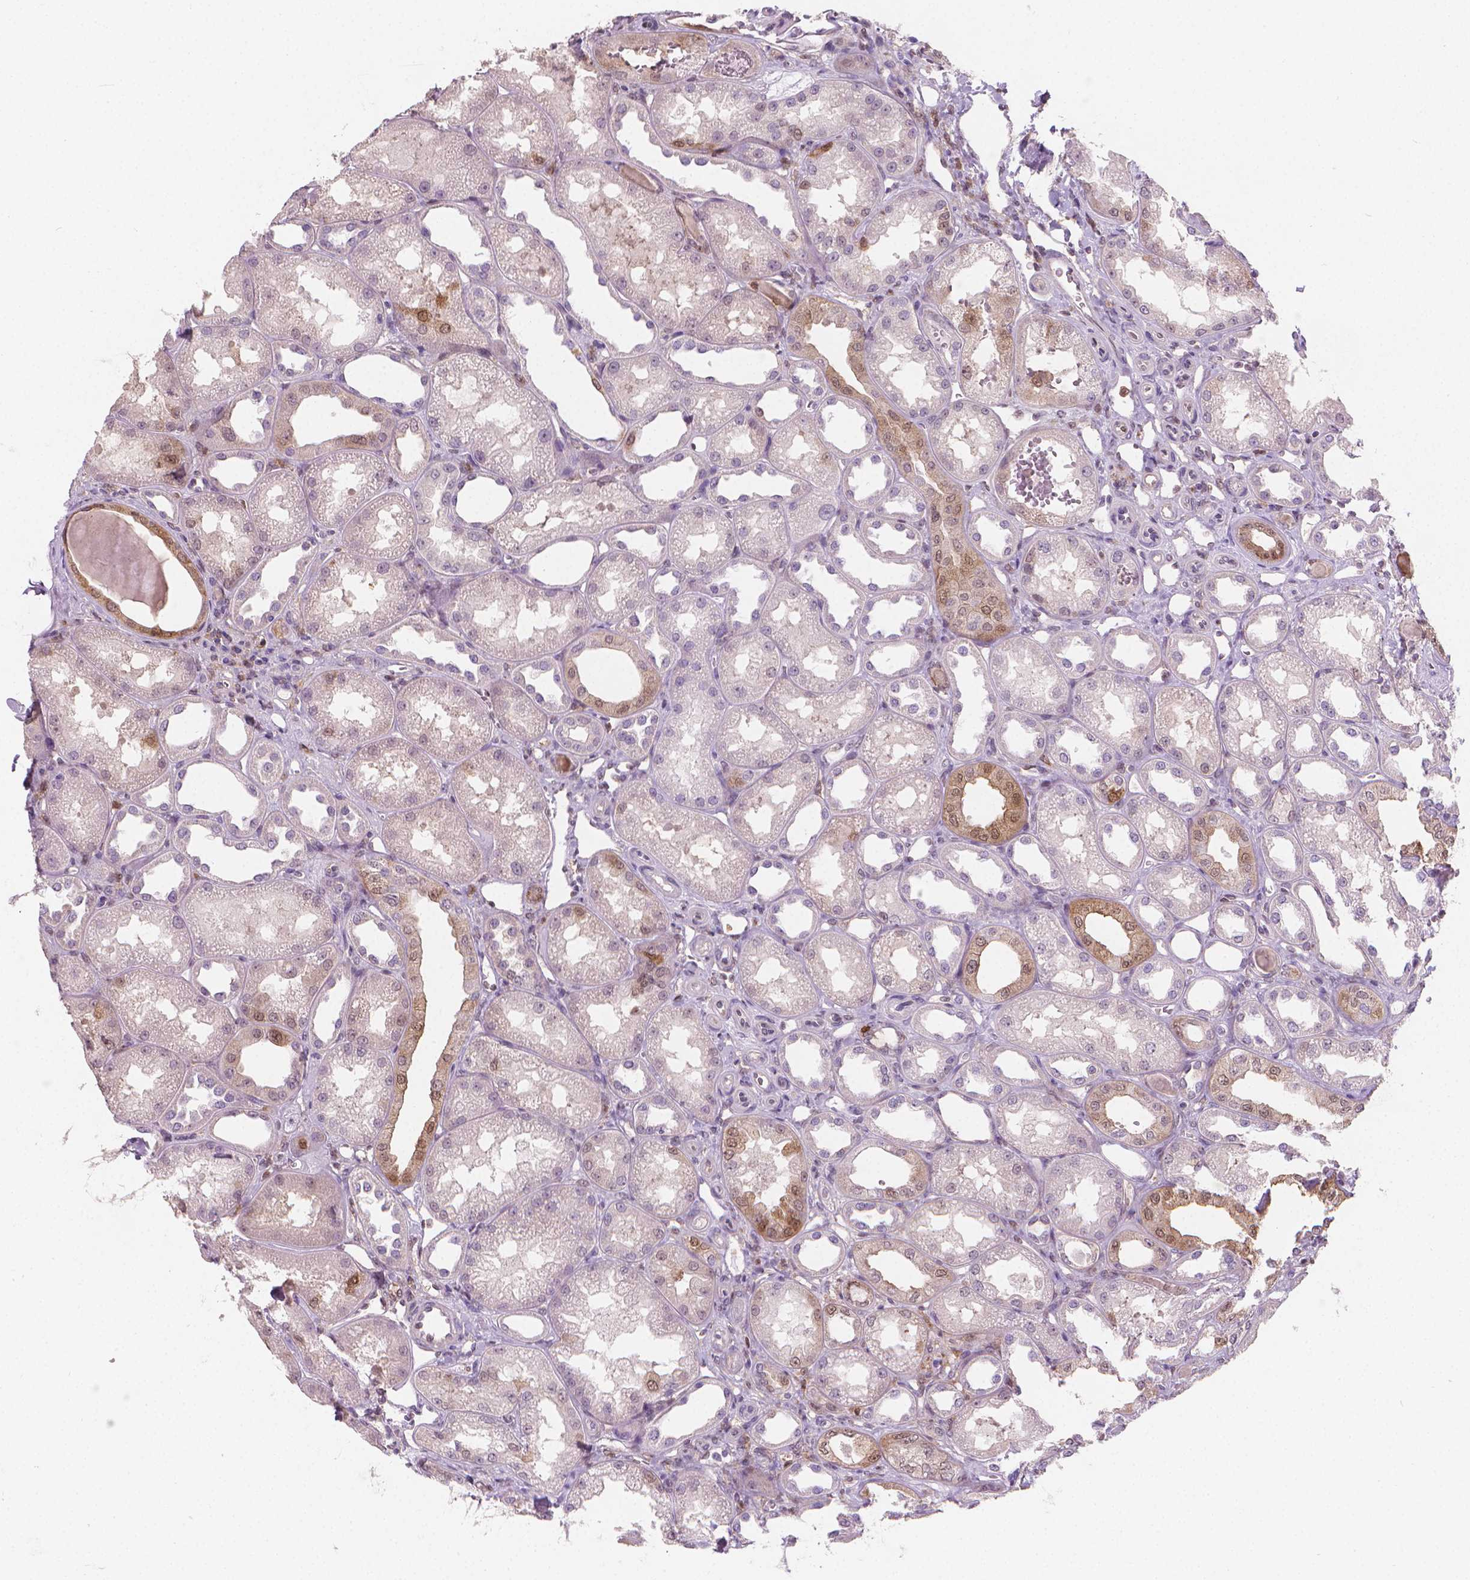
{"staining": {"intensity": "weak", "quantity": "<25%", "location": "cytoplasmic/membranous,nuclear"}, "tissue": "kidney", "cell_type": "Cells in glomeruli", "image_type": "normal", "snomed": [{"axis": "morphology", "description": "Normal tissue, NOS"}, {"axis": "topography", "description": "Kidney"}], "caption": "High magnification brightfield microscopy of benign kidney stained with DAB (brown) and counterstained with hematoxylin (blue): cells in glomeruli show no significant staining. (Brightfield microscopy of DAB immunohistochemistry (IHC) at high magnification).", "gene": "TNFAIP2", "patient": {"sex": "male", "age": 61}}